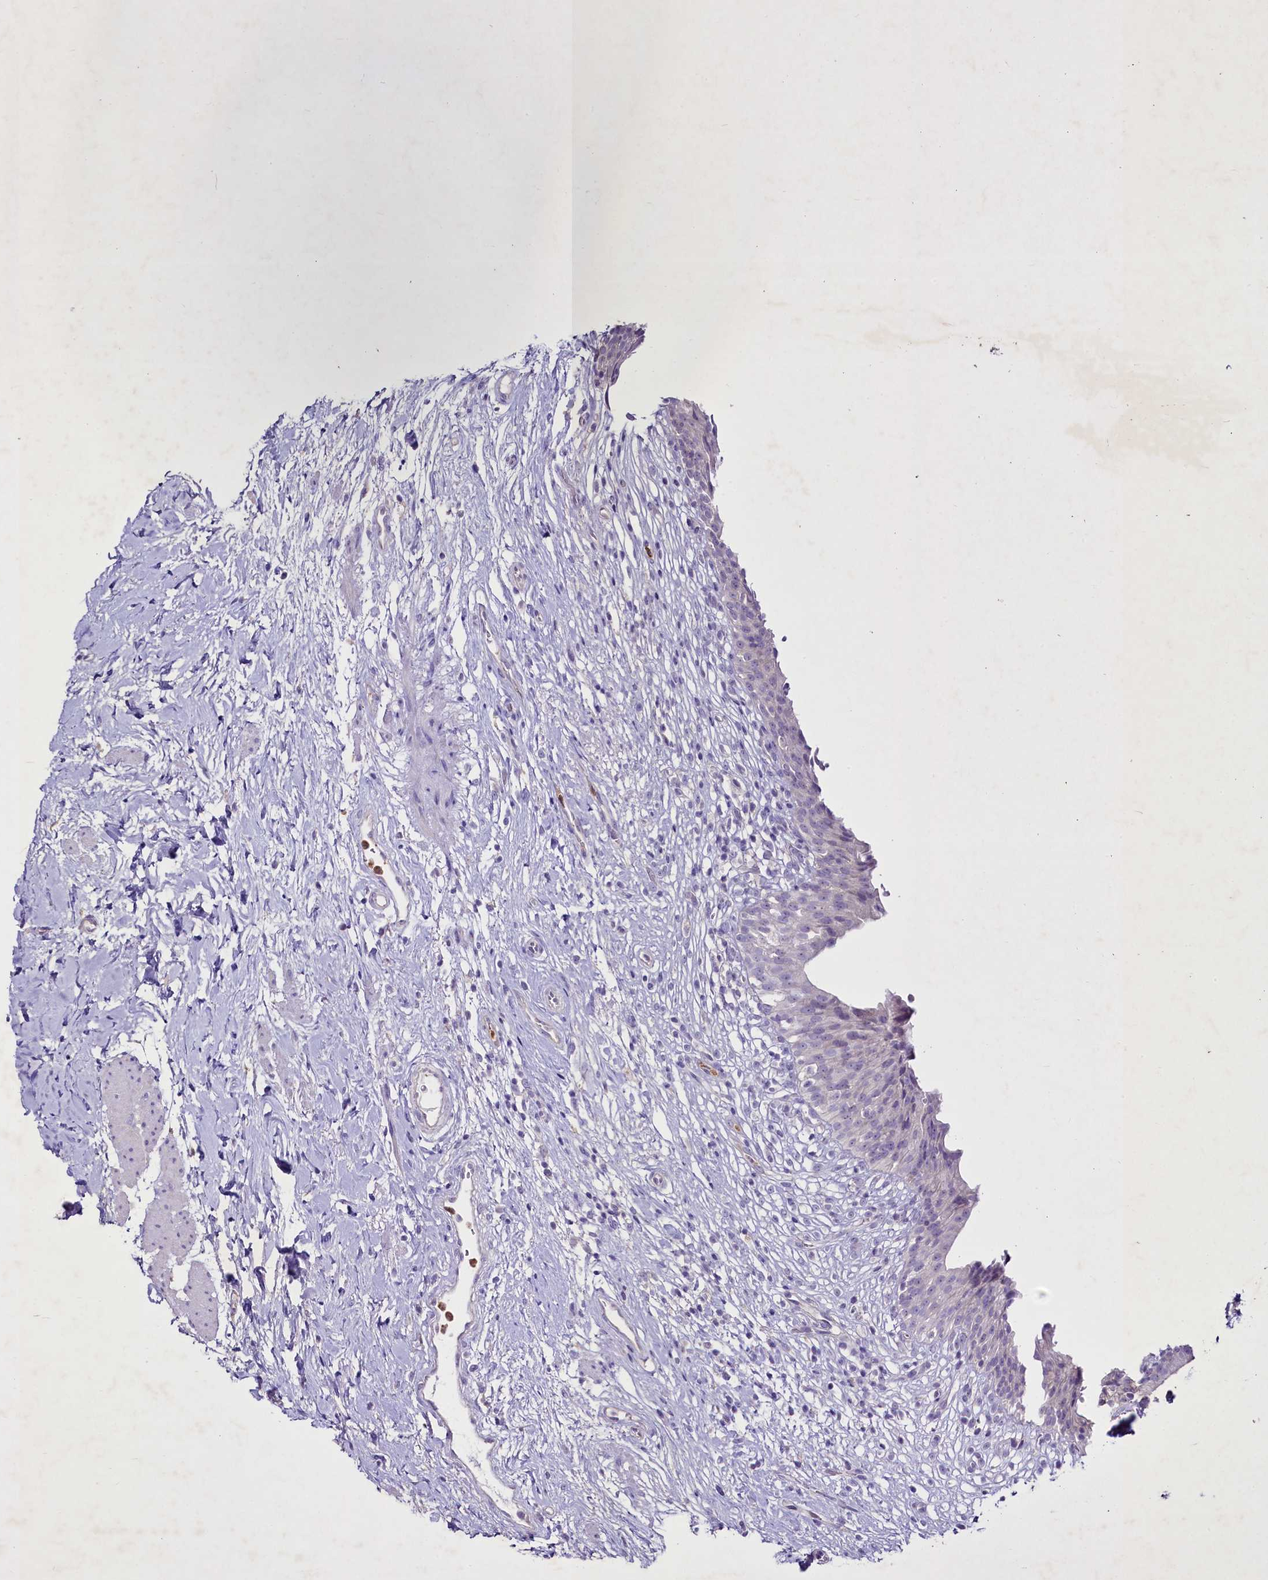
{"staining": {"intensity": "negative", "quantity": "none", "location": "none"}, "tissue": "urinary bladder", "cell_type": "Urothelial cells", "image_type": "normal", "snomed": [{"axis": "morphology", "description": "Normal tissue, NOS"}, {"axis": "morphology", "description": "Inflammation, NOS"}, {"axis": "topography", "description": "Urinary bladder"}], "caption": "The histopathology image exhibits no significant expression in urothelial cells of urinary bladder. (DAB immunohistochemistry, high magnification).", "gene": "FAM209B", "patient": {"sex": "male", "age": 63}}